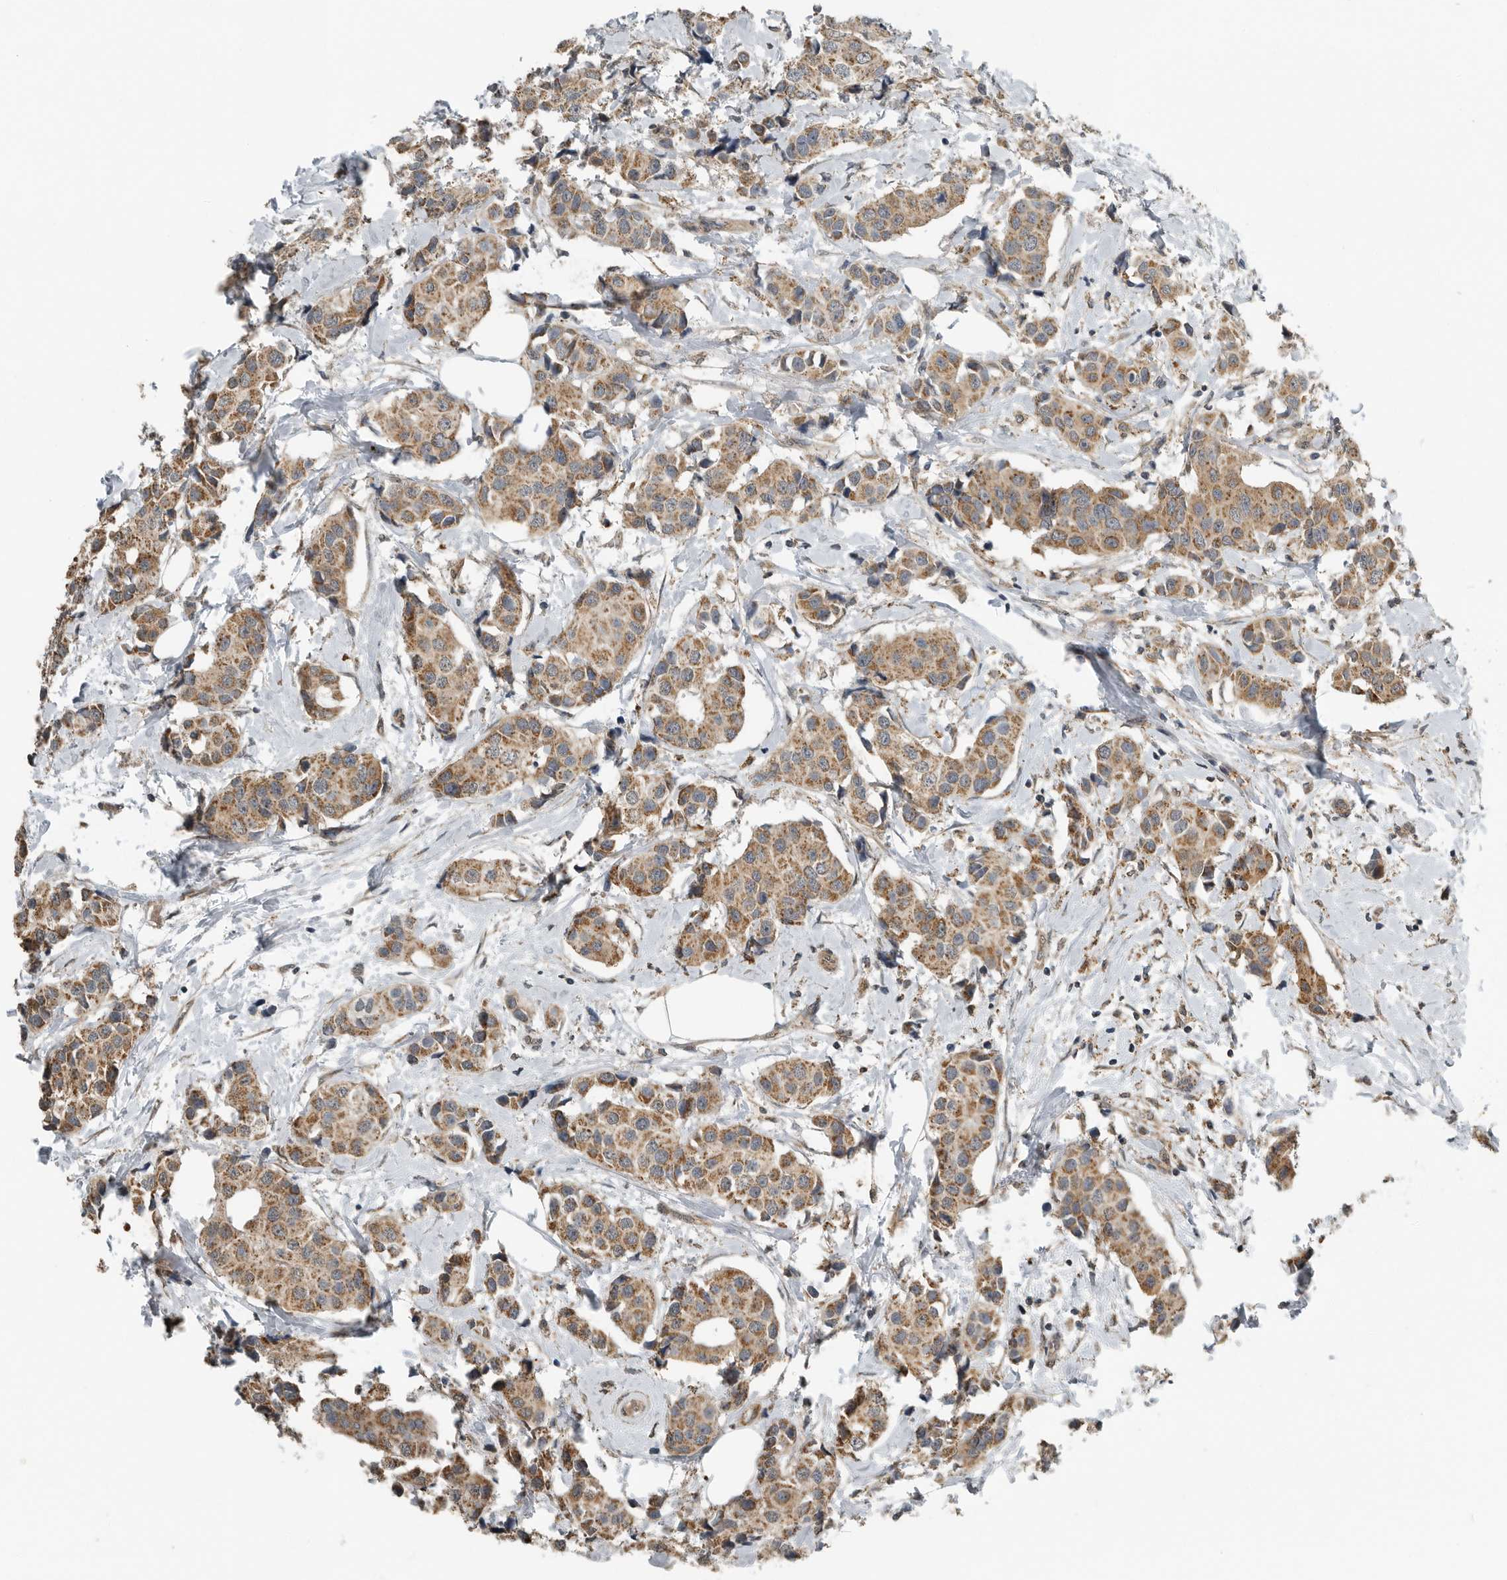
{"staining": {"intensity": "moderate", "quantity": ">75%", "location": "cytoplasmic/membranous"}, "tissue": "breast cancer", "cell_type": "Tumor cells", "image_type": "cancer", "snomed": [{"axis": "morphology", "description": "Normal tissue, NOS"}, {"axis": "morphology", "description": "Duct carcinoma"}, {"axis": "topography", "description": "Breast"}], "caption": "There is medium levels of moderate cytoplasmic/membranous expression in tumor cells of breast infiltrating ductal carcinoma, as demonstrated by immunohistochemical staining (brown color).", "gene": "AFAP1", "patient": {"sex": "female", "age": 39}}